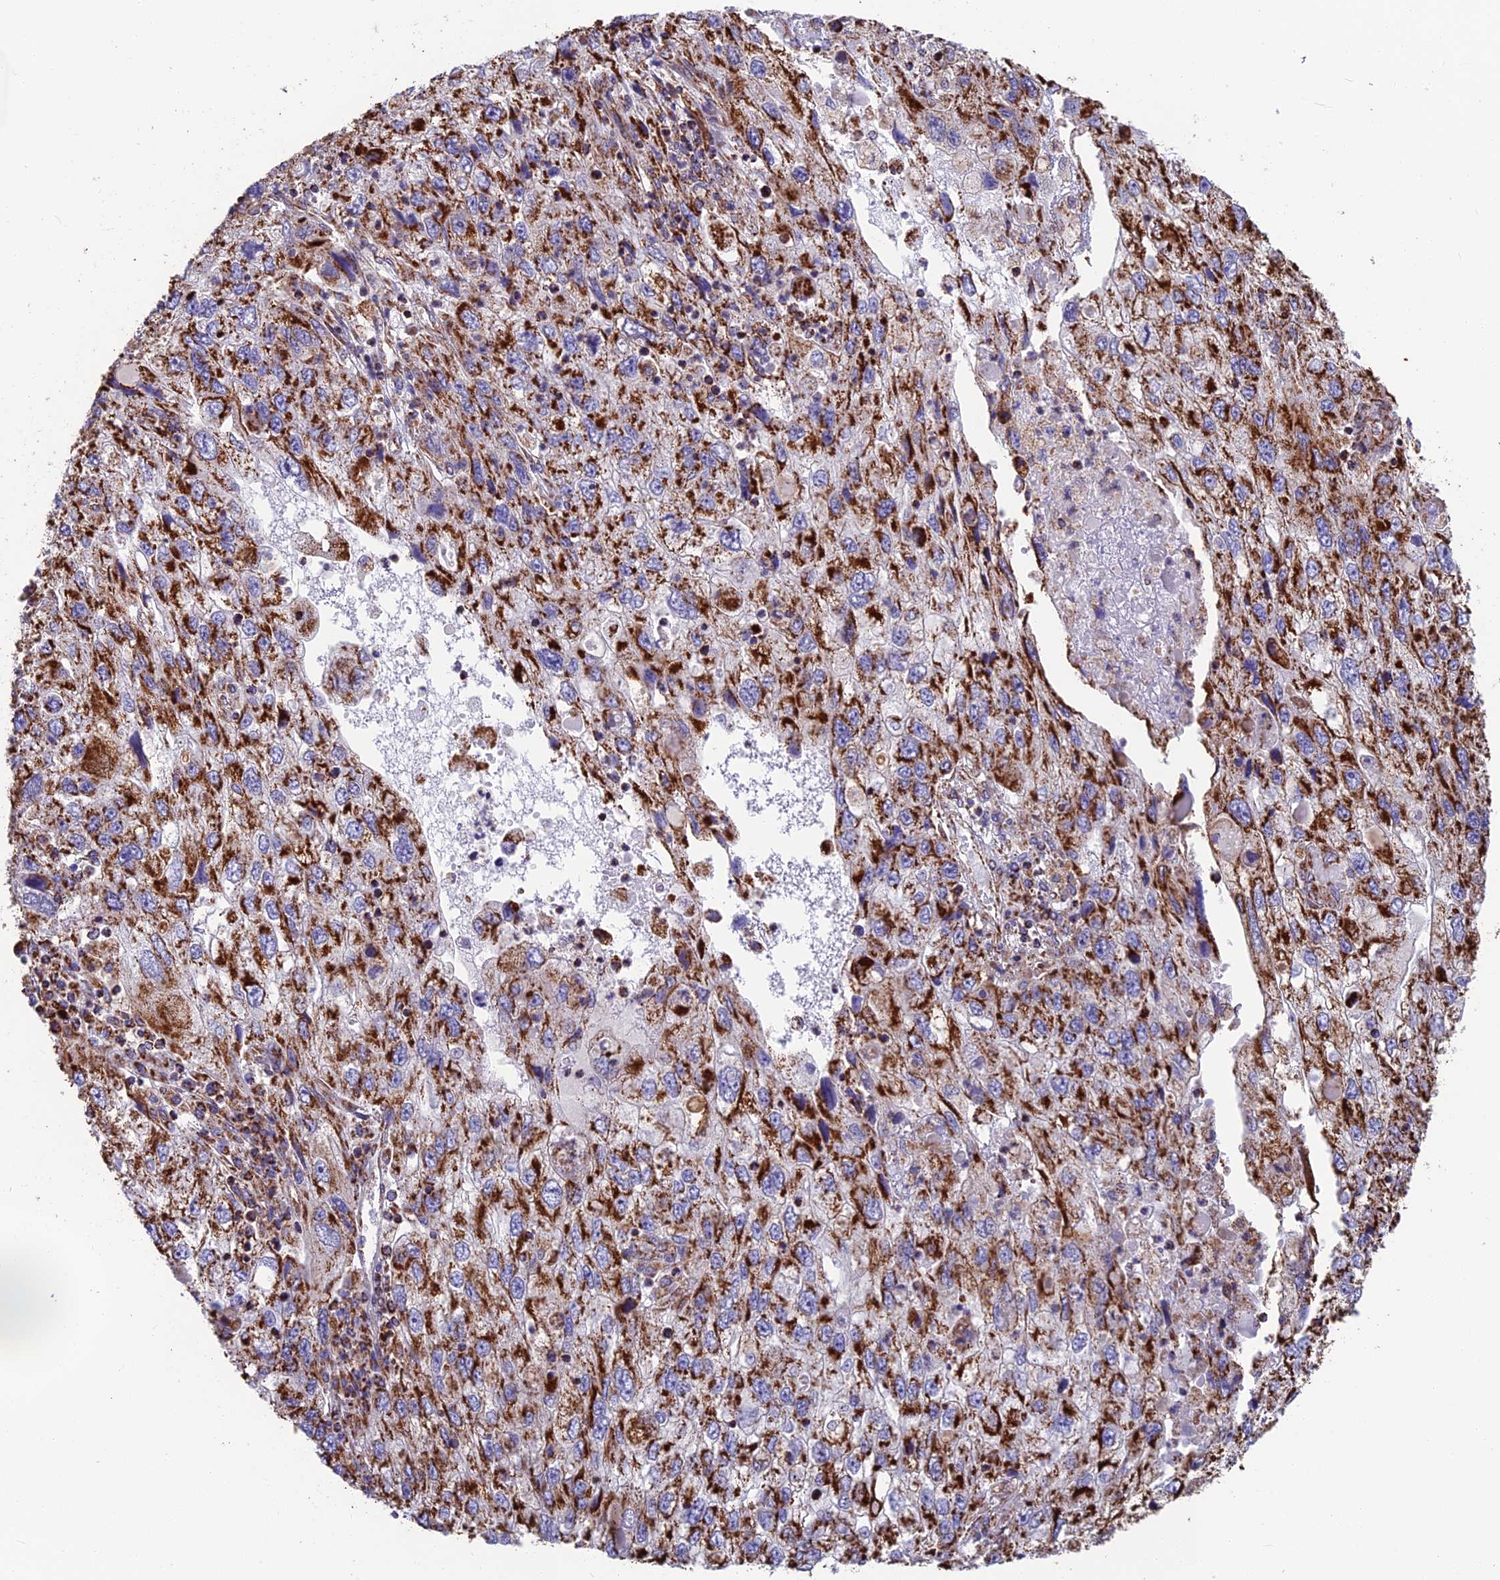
{"staining": {"intensity": "strong", "quantity": ">75%", "location": "cytoplasmic/membranous"}, "tissue": "endometrial cancer", "cell_type": "Tumor cells", "image_type": "cancer", "snomed": [{"axis": "morphology", "description": "Adenocarcinoma, NOS"}, {"axis": "topography", "description": "Endometrium"}], "caption": "Brown immunohistochemical staining in human endometrial cancer (adenocarcinoma) shows strong cytoplasmic/membranous staining in approximately >75% of tumor cells.", "gene": "CS", "patient": {"sex": "female", "age": 49}}